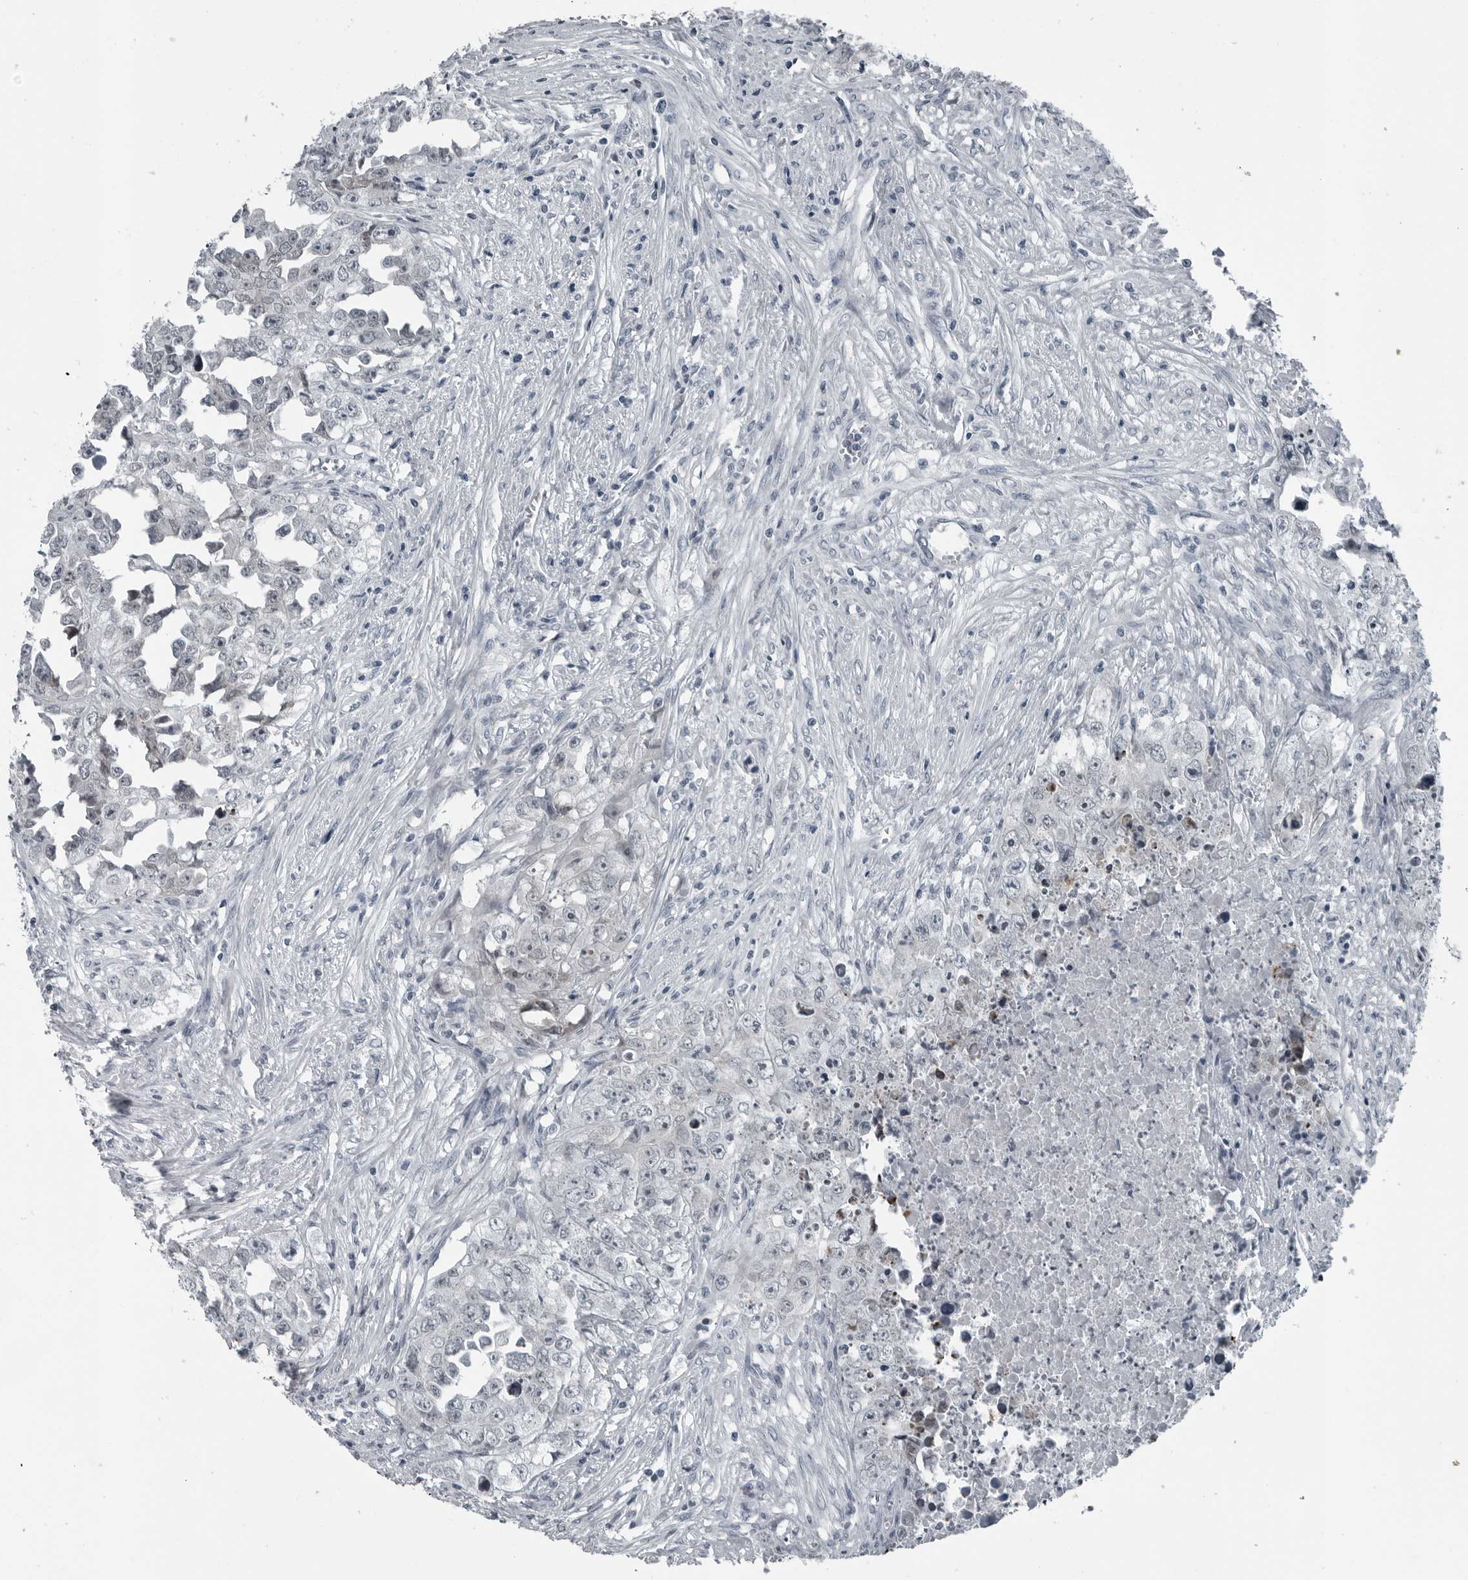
{"staining": {"intensity": "negative", "quantity": "none", "location": "none"}, "tissue": "testis cancer", "cell_type": "Tumor cells", "image_type": "cancer", "snomed": [{"axis": "morphology", "description": "Seminoma, NOS"}, {"axis": "morphology", "description": "Carcinoma, Embryonal, NOS"}, {"axis": "topography", "description": "Testis"}], "caption": "The immunohistochemistry (IHC) micrograph has no significant positivity in tumor cells of testis cancer tissue.", "gene": "DNAAF11", "patient": {"sex": "male", "age": 43}}